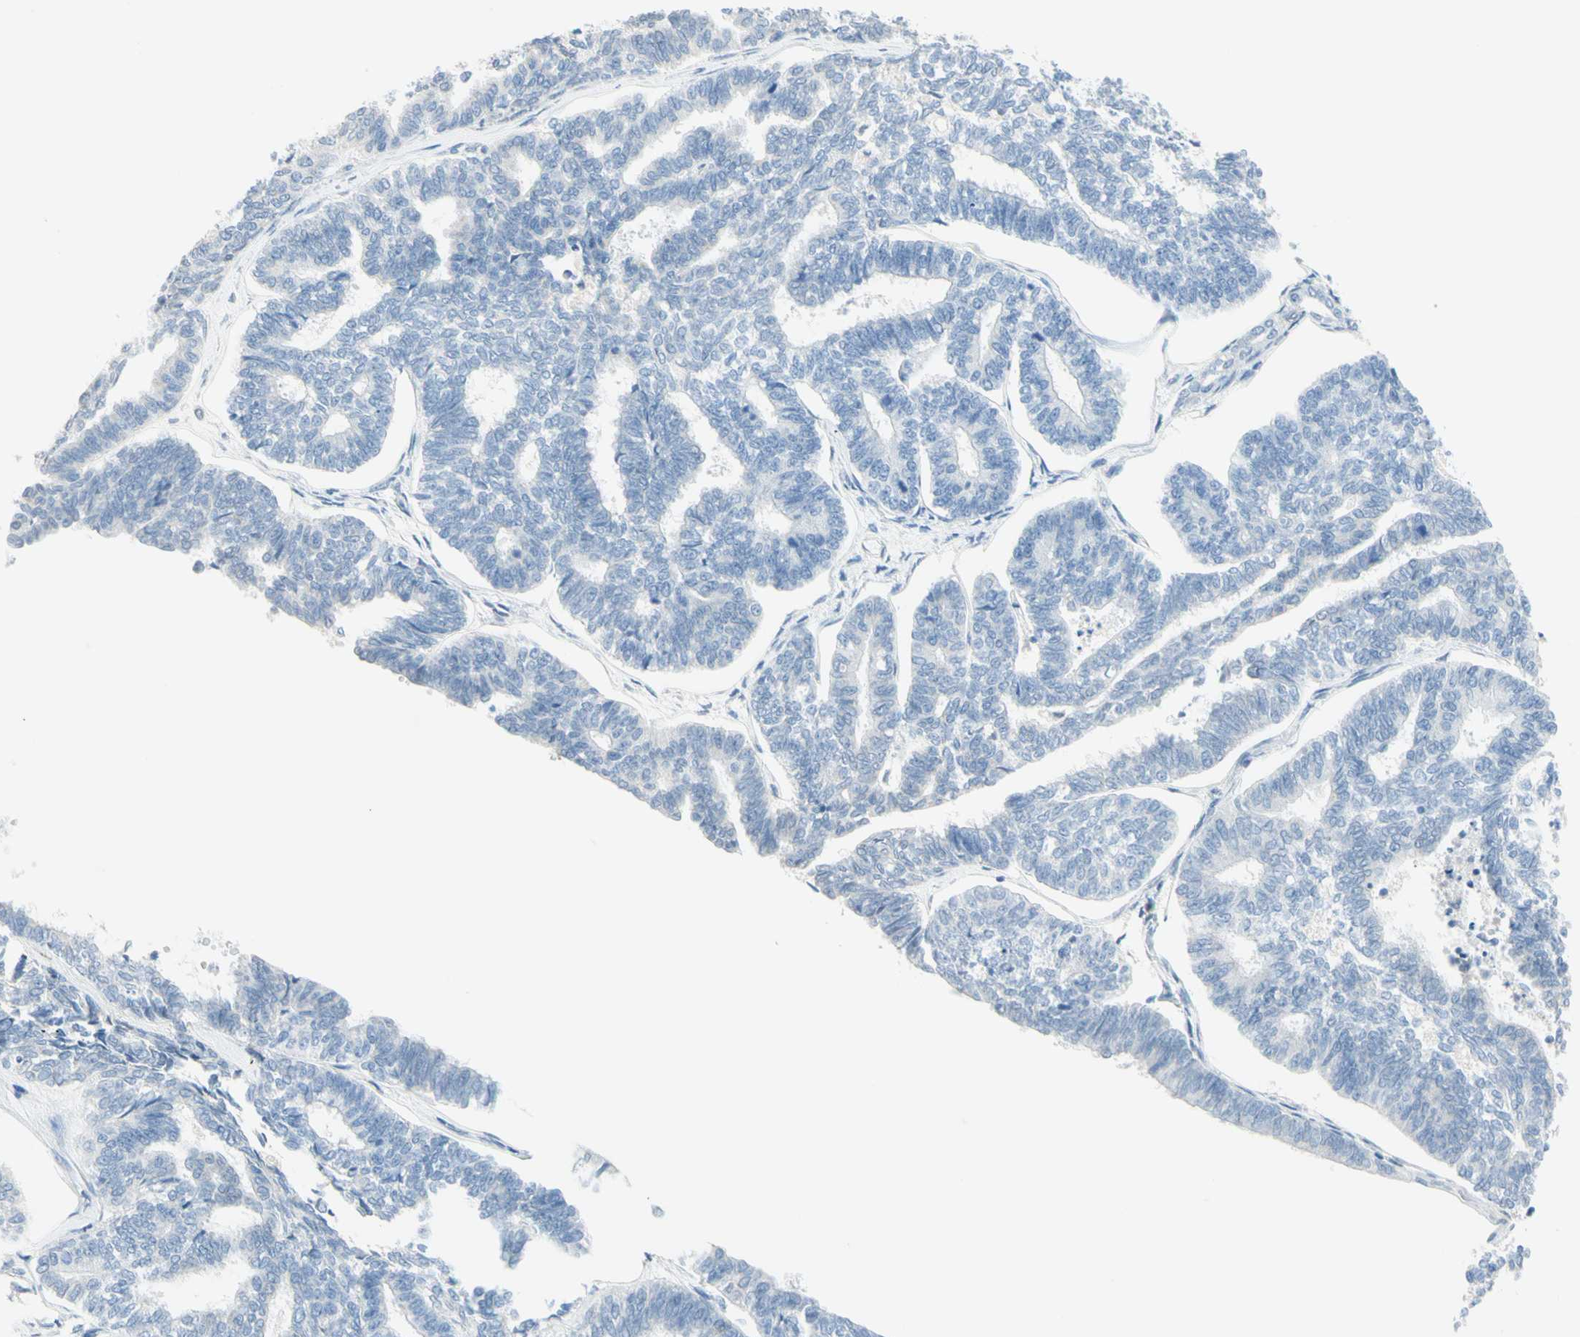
{"staining": {"intensity": "negative", "quantity": "none", "location": "none"}, "tissue": "endometrial cancer", "cell_type": "Tumor cells", "image_type": "cancer", "snomed": [{"axis": "morphology", "description": "Adenocarcinoma, NOS"}, {"axis": "topography", "description": "Endometrium"}], "caption": "This is a histopathology image of immunohistochemistry (IHC) staining of endometrial cancer, which shows no expression in tumor cells.", "gene": "CYSLTR1", "patient": {"sex": "female", "age": 70}}